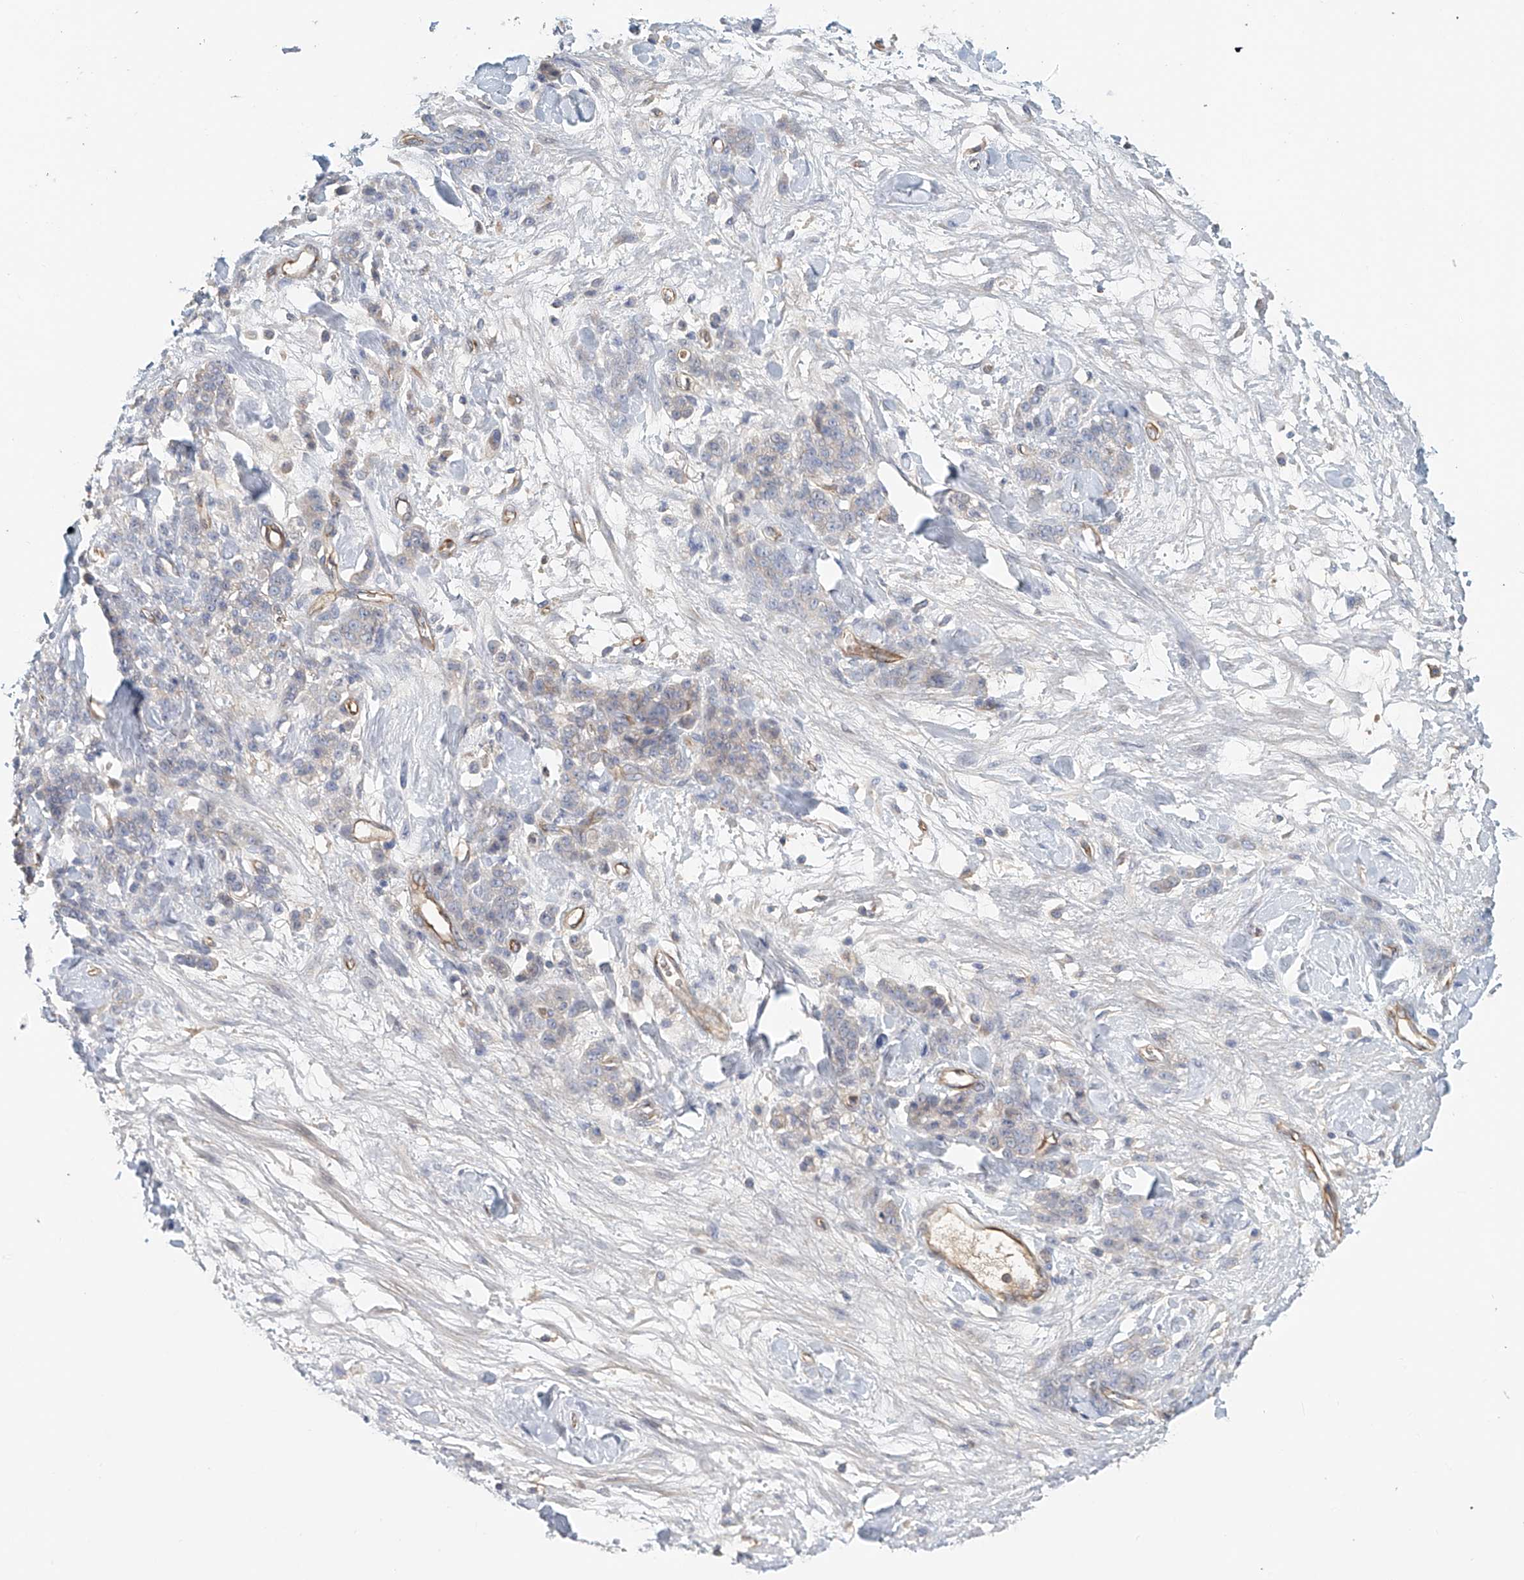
{"staining": {"intensity": "negative", "quantity": "none", "location": "none"}, "tissue": "stomach cancer", "cell_type": "Tumor cells", "image_type": "cancer", "snomed": [{"axis": "morphology", "description": "Normal tissue, NOS"}, {"axis": "morphology", "description": "Adenocarcinoma, NOS"}, {"axis": "topography", "description": "Stomach"}], "caption": "Tumor cells show no significant protein staining in stomach cancer.", "gene": "FRYL", "patient": {"sex": "male", "age": 82}}